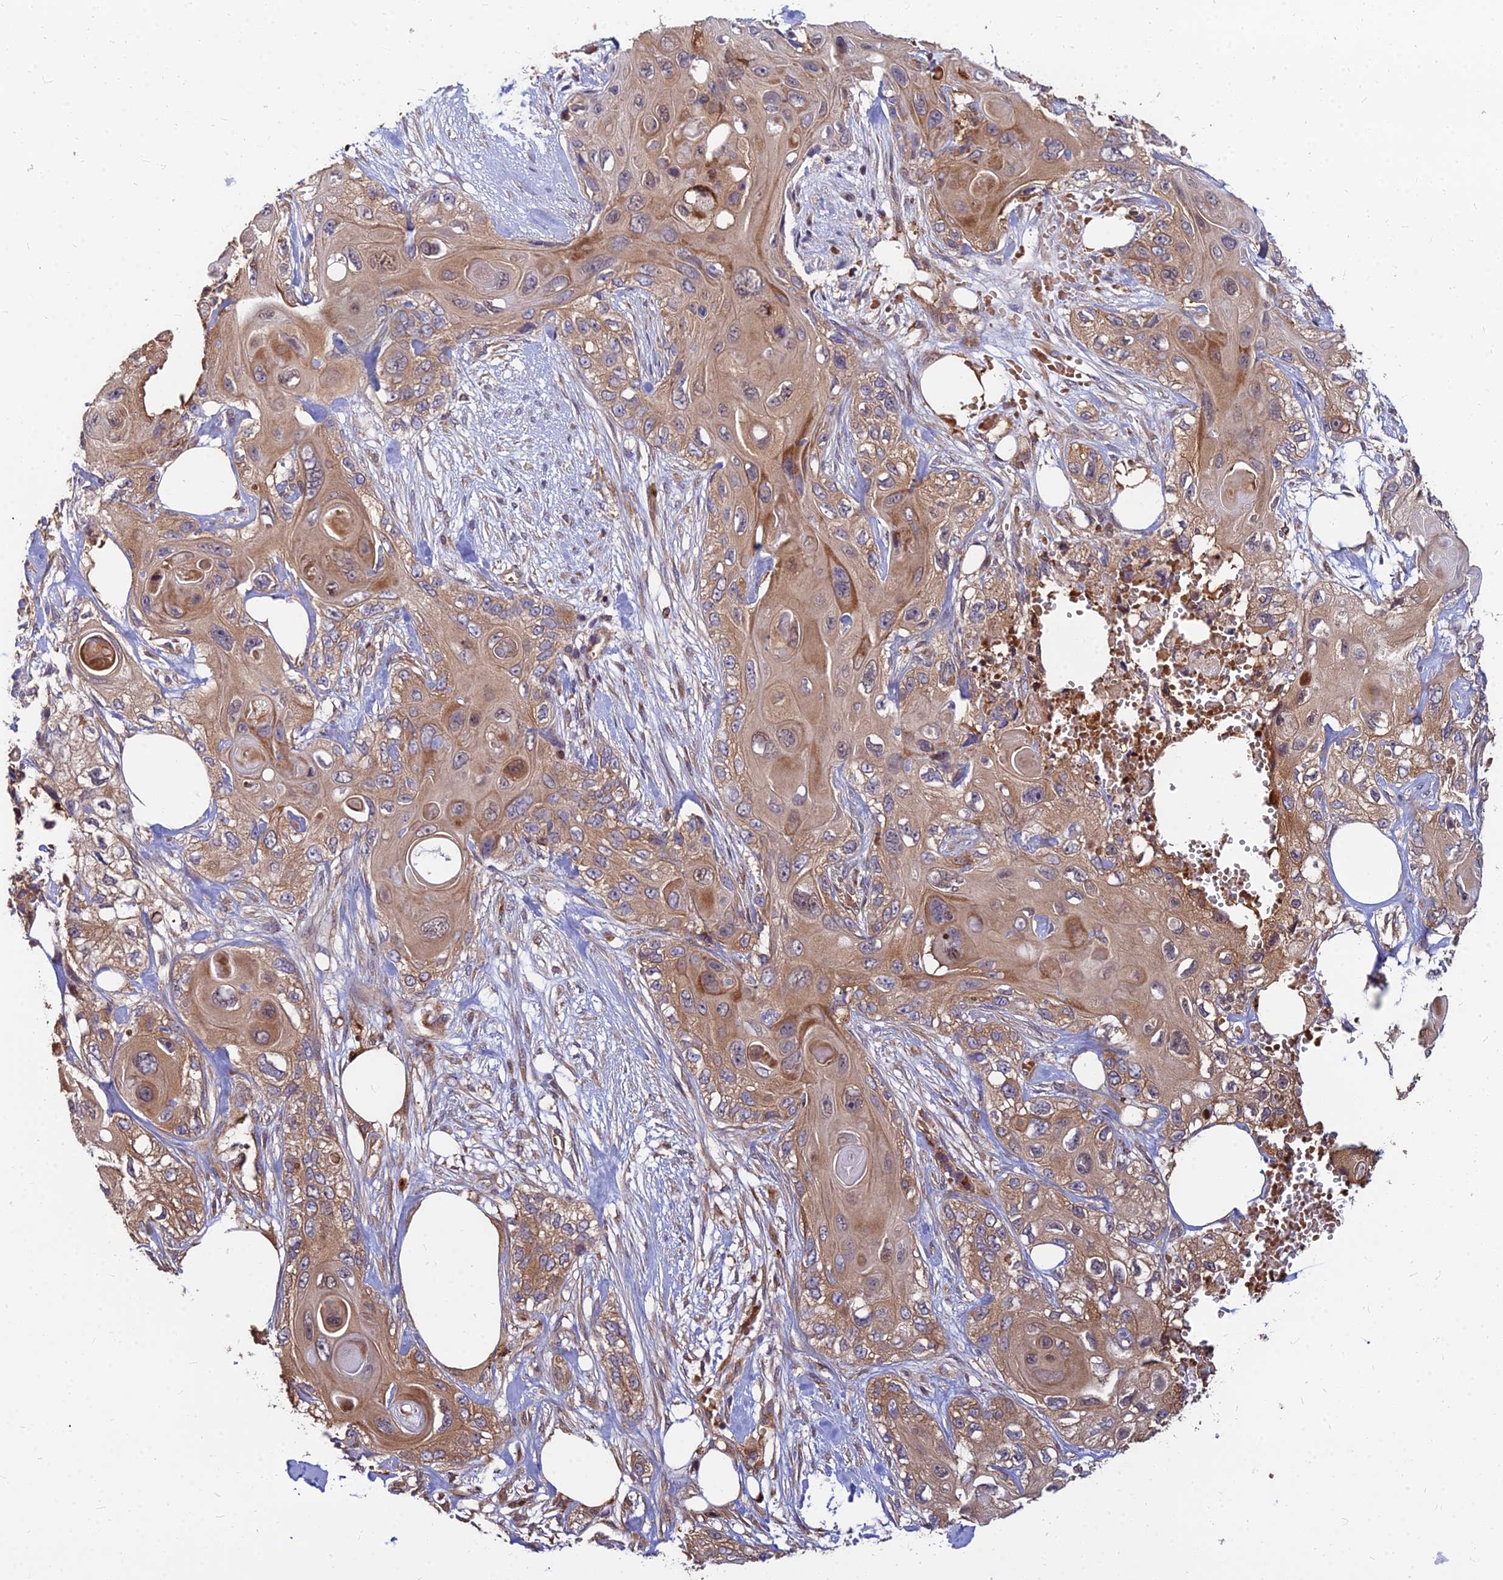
{"staining": {"intensity": "moderate", "quantity": ">75%", "location": "cytoplasmic/membranous"}, "tissue": "skin cancer", "cell_type": "Tumor cells", "image_type": "cancer", "snomed": [{"axis": "morphology", "description": "Normal tissue, NOS"}, {"axis": "morphology", "description": "Squamous cell carcinoma, NOS"}, {"axis": "topography", "description": "Skin"}], "caption": "IHC (DAB (3,3'-diaminobenzidine)) staining of human skin cancer demonstrates moderate cytoplasmic/membranous protein staining in about >75% of tumor cells. (DAB = brown stain, brightfield microscopy at high magnification).", "gene": "CCT6B", "patient": {"sex": "male", "age": 72}}